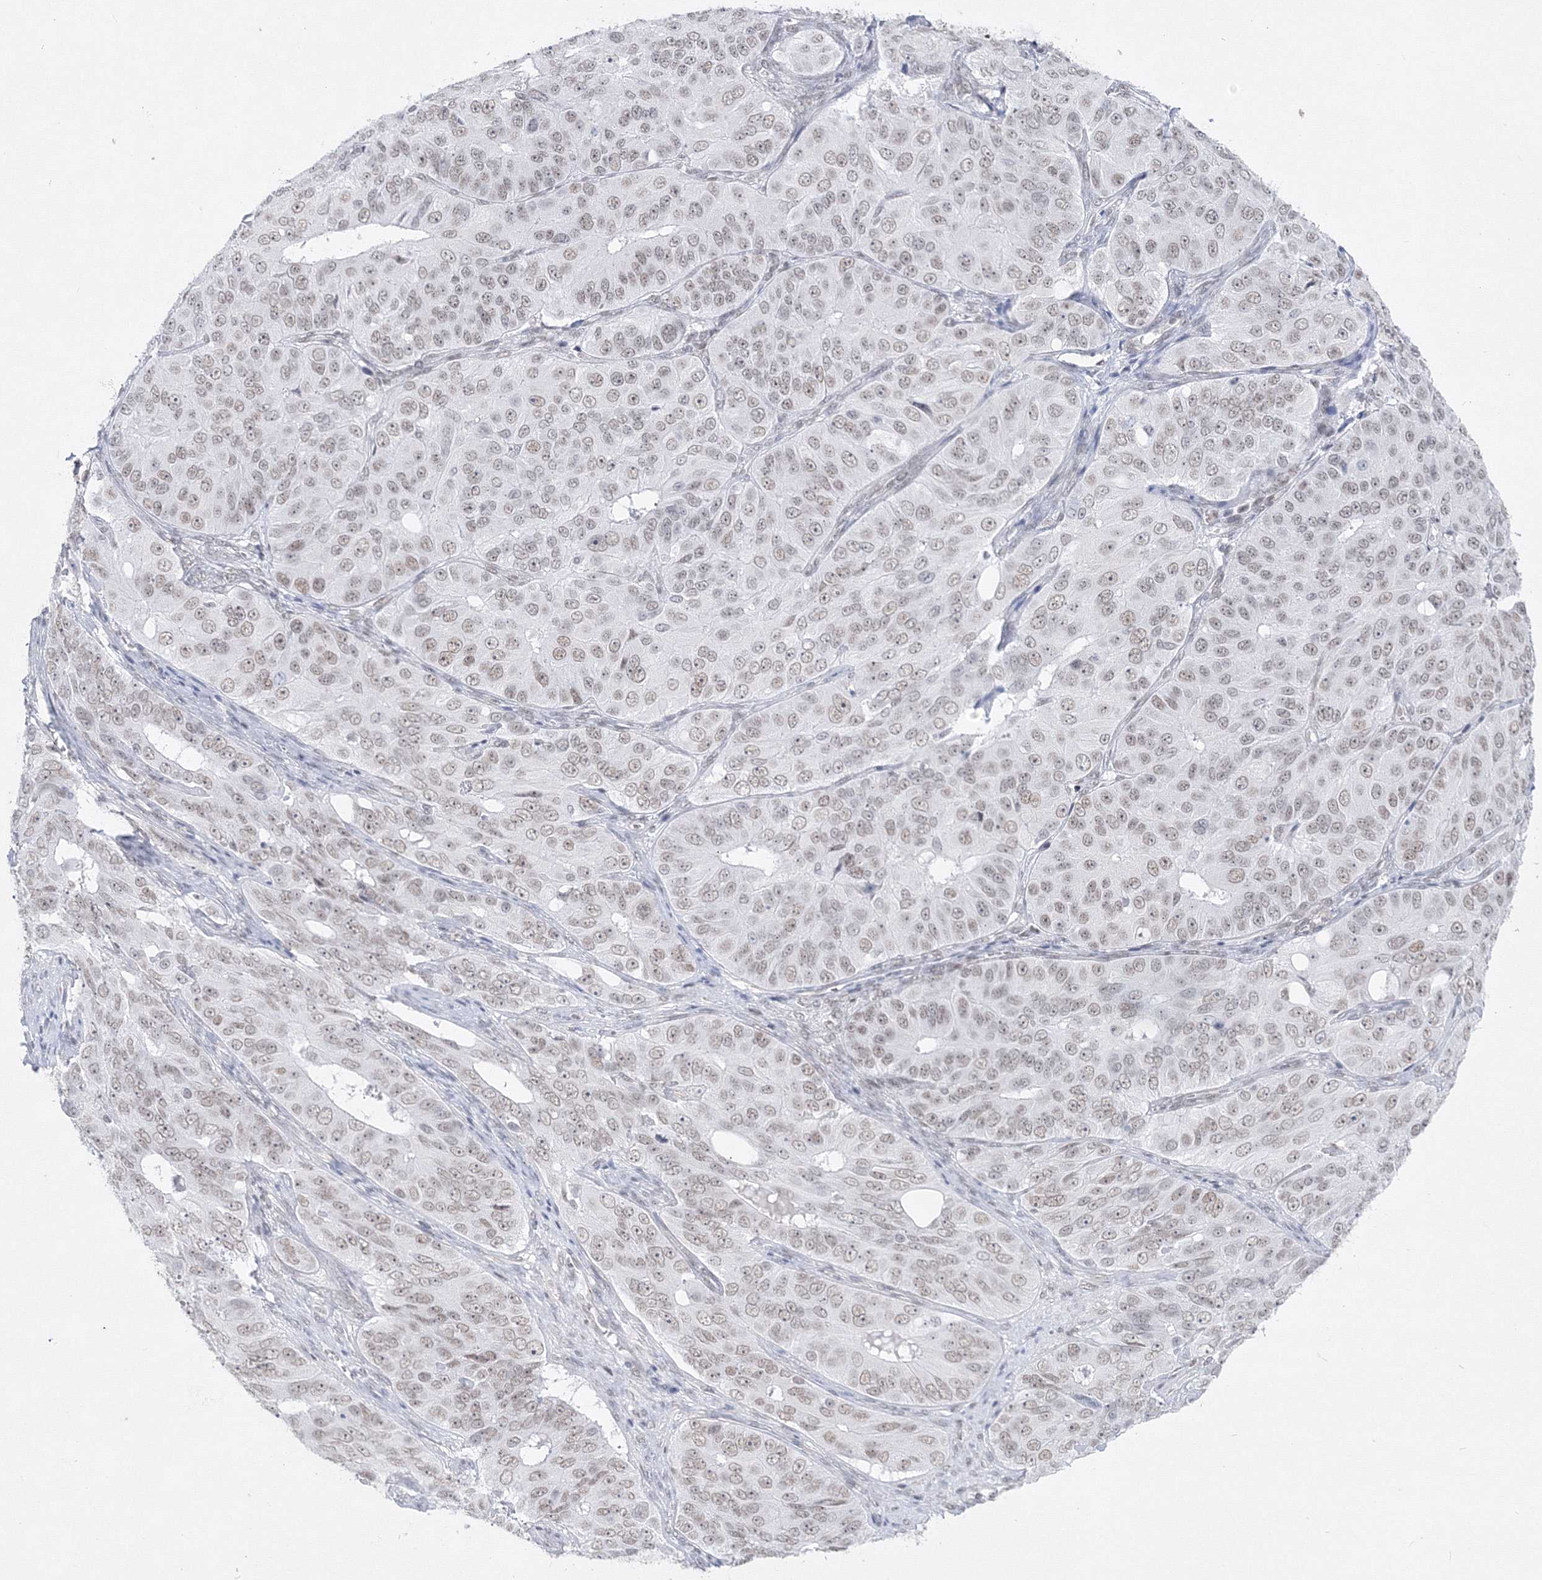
{"staining": {"intensity": "weak", "quantity": "25%-75%", "location": "nuclear"}, "tissue": "ovarian cancer", "cell_type": "Tumor cells", "image_type": "cancer", "snomed": [{"axis": "morphology", "description": "Carcinoma, endometroid"}, {"axis": "topography", "description": "Ovary"}], "caption": "Tumor cells exhibit low levels of weak nuclear staining in about 25%-75% of cells in ovarian cancer (endometroid carcinoma).", "gene": "ZNF638", "patient": {"sex": "female", "age": 51}}